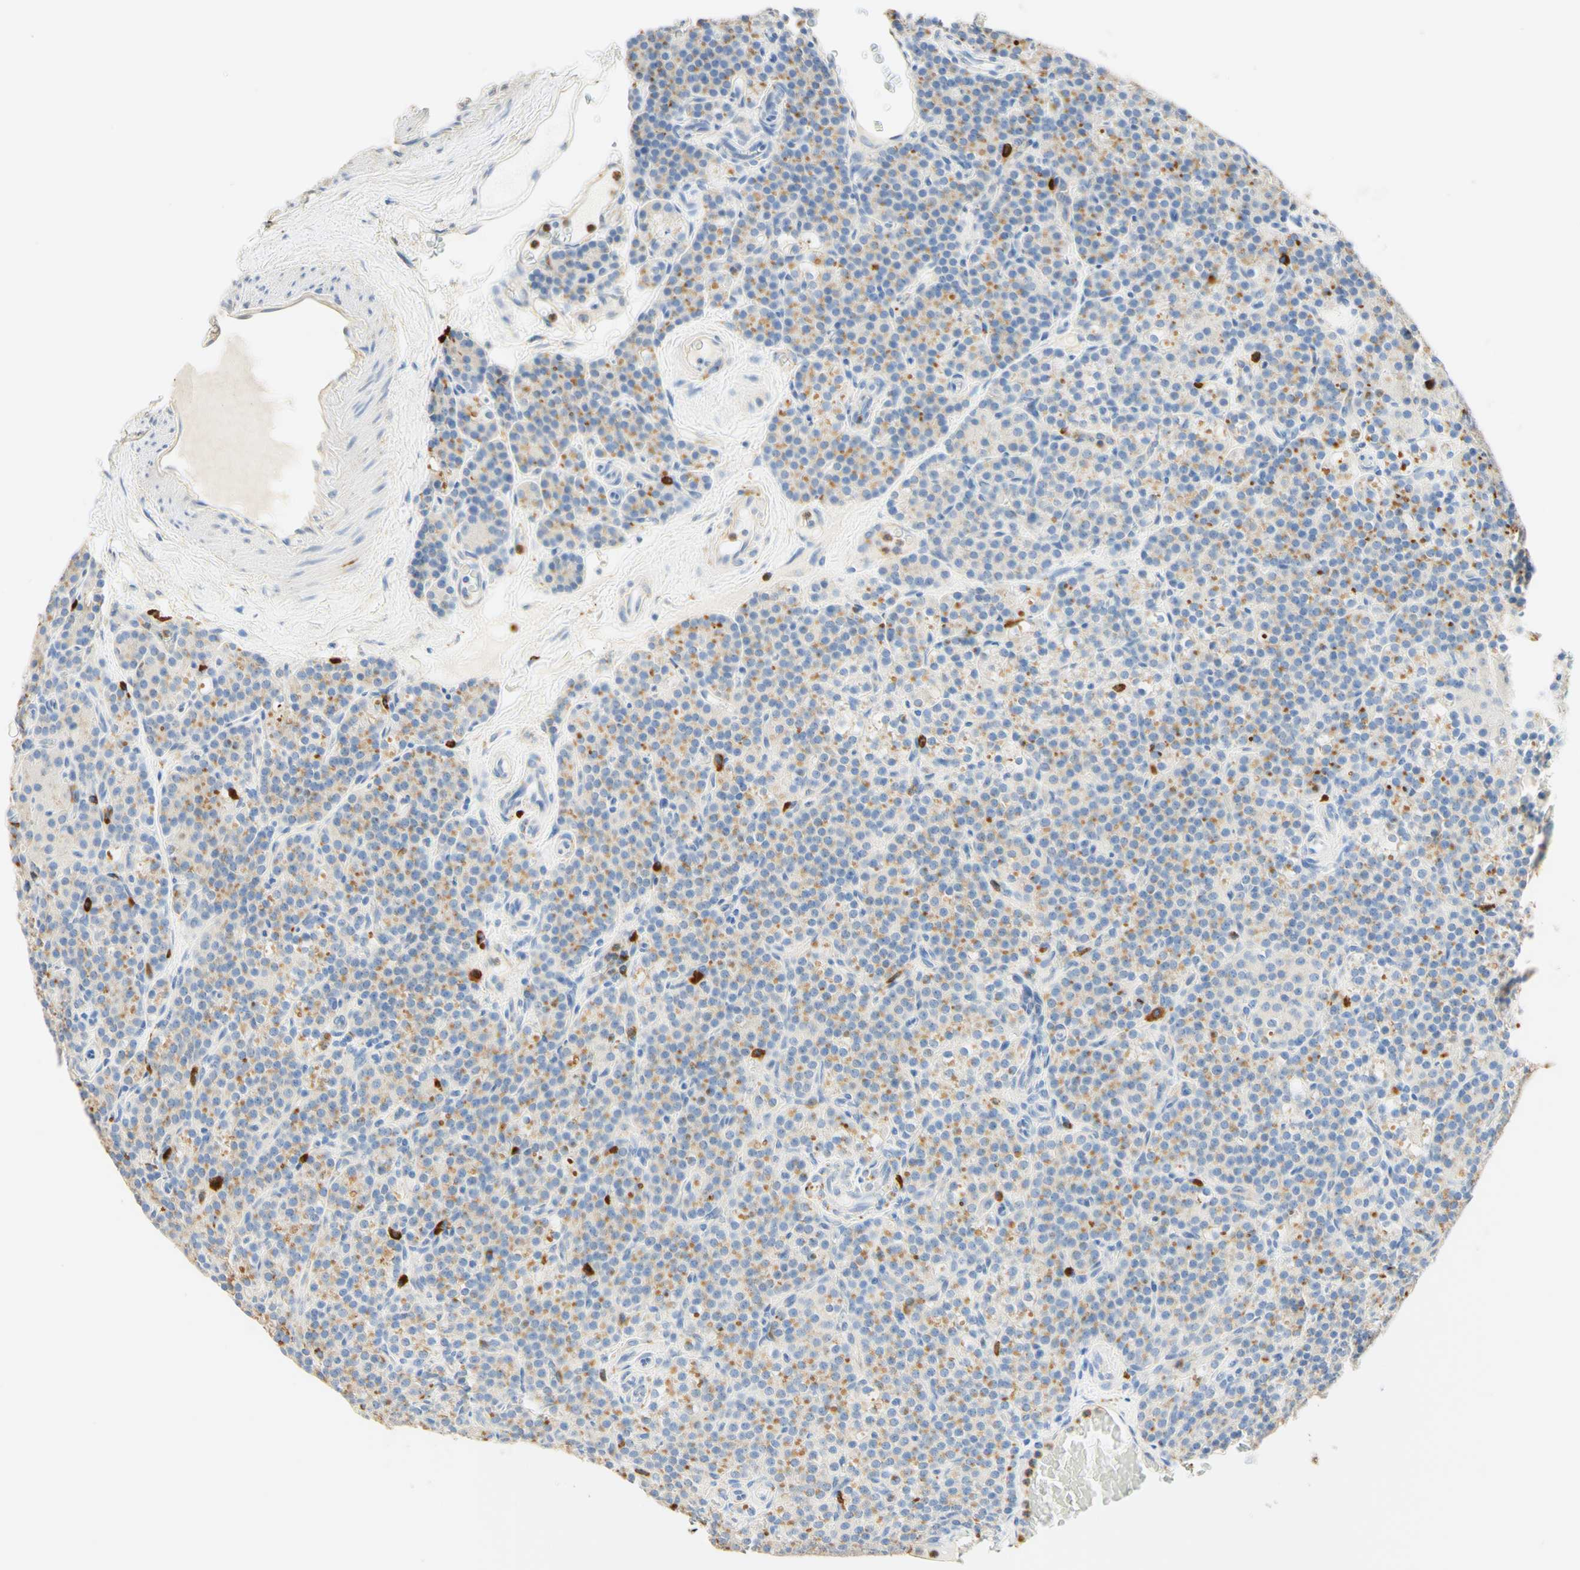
{"staining": {"intensity": "weak", "quantity": "25%-75%", "location": "cytoplasmic/membranous"}, "tissue": "parathyroid gland", "cell_type": "Glandular cells", "image_type": "normal", "snomed": [{"axis": "morphology", "description": "Normal tissue, NOS"}, {"axis": "topography", "description": "Parathyroid gland"}], "caption": "The immunohistochemical stain shows weak cytoplasmic/membranous positivity in glandular cells of unremarkable parathyroid gland. (Brightfield microscopy of DAB IHC at high magnification).", "gene": "CD63", "patient": {"sex": "female", "age": 57}}